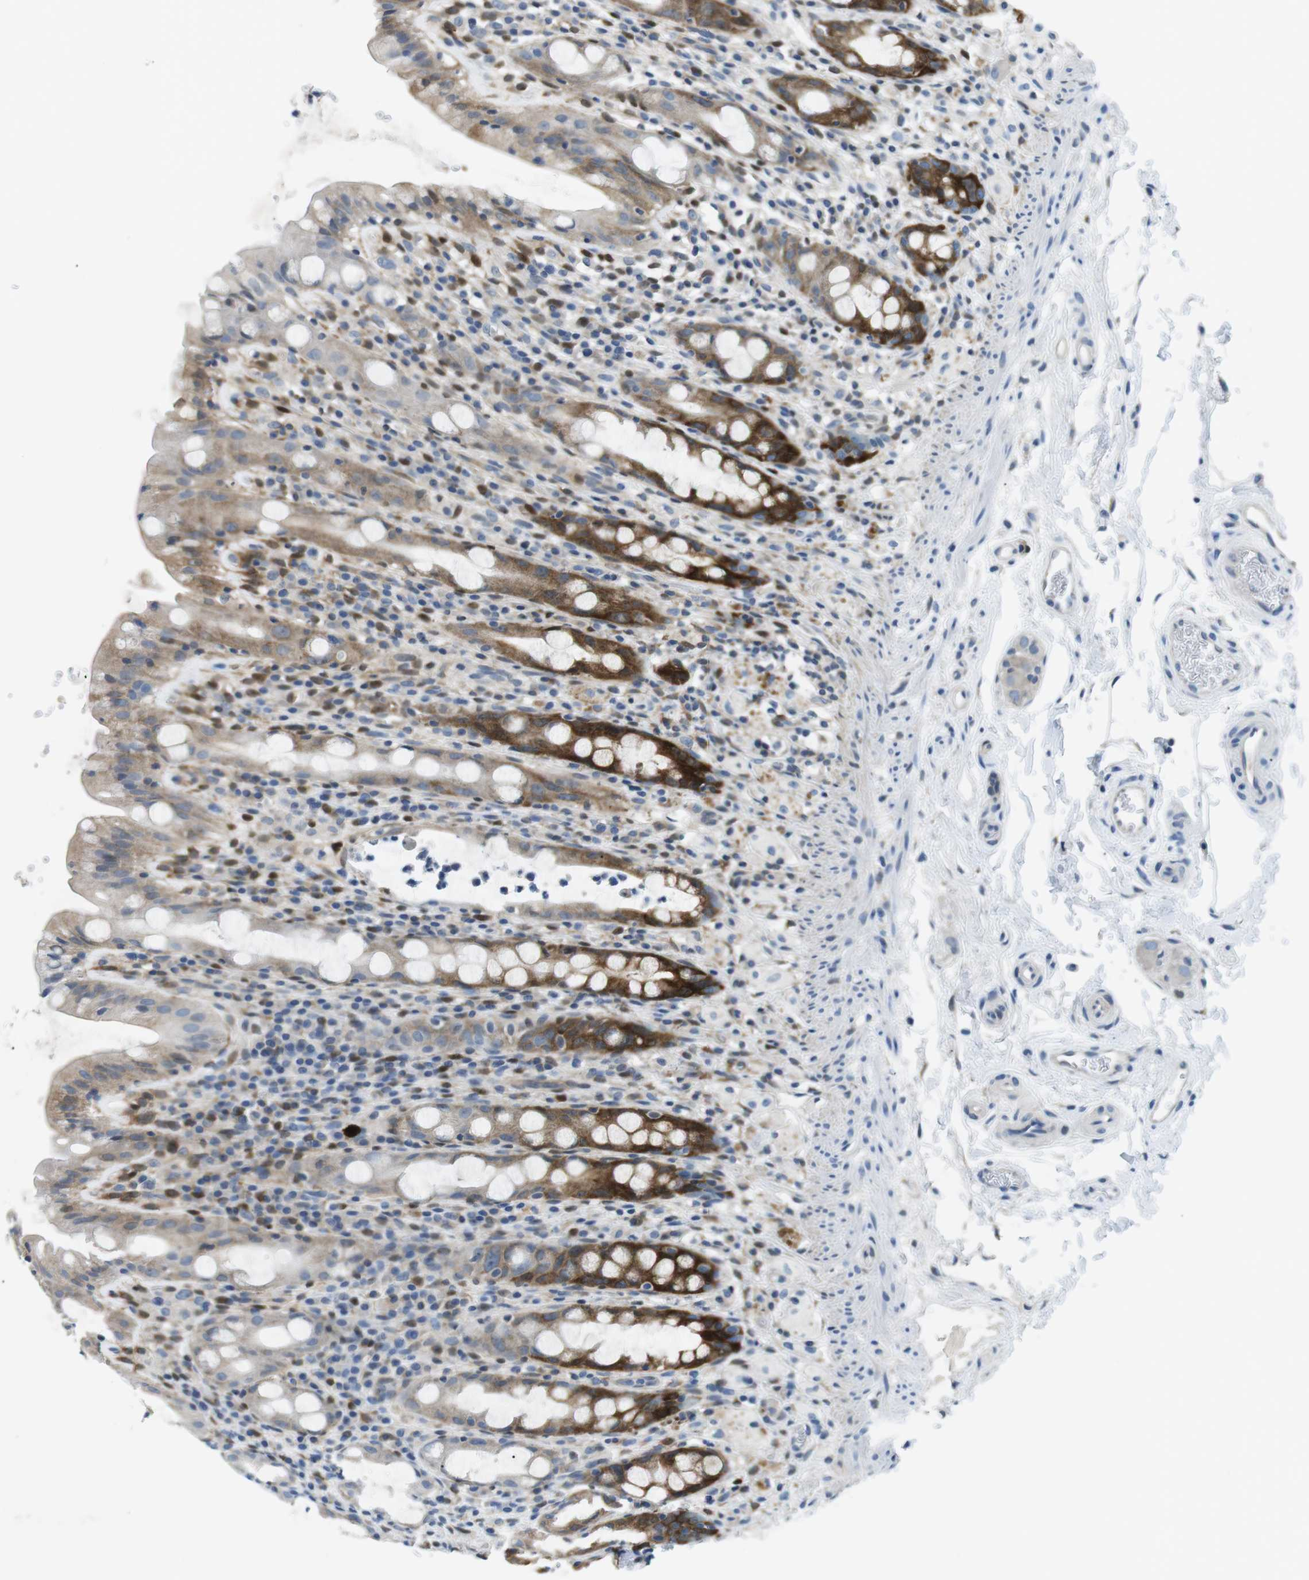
{"staining": {"intensity": "strong", "quantity": "<25%", "location": "cytoplasmic/membranous"}, "tissue": "rectum", "cell_type": "Glandular cells", "image_type": "normal", "snomed": [{"axis": "morphology", "description": "Normal tissue, NOS"}, {"axis": "topography", "description": "Rectum"}], "caption": "About <25% of glandular cells in benign rectum demonstrate strong cytoplasmic/membranous protein positivity as visualized by brown immunohistochemical staining.", "gene": "PHLDA1", "patient": {"sex": "male", "age": 44}}